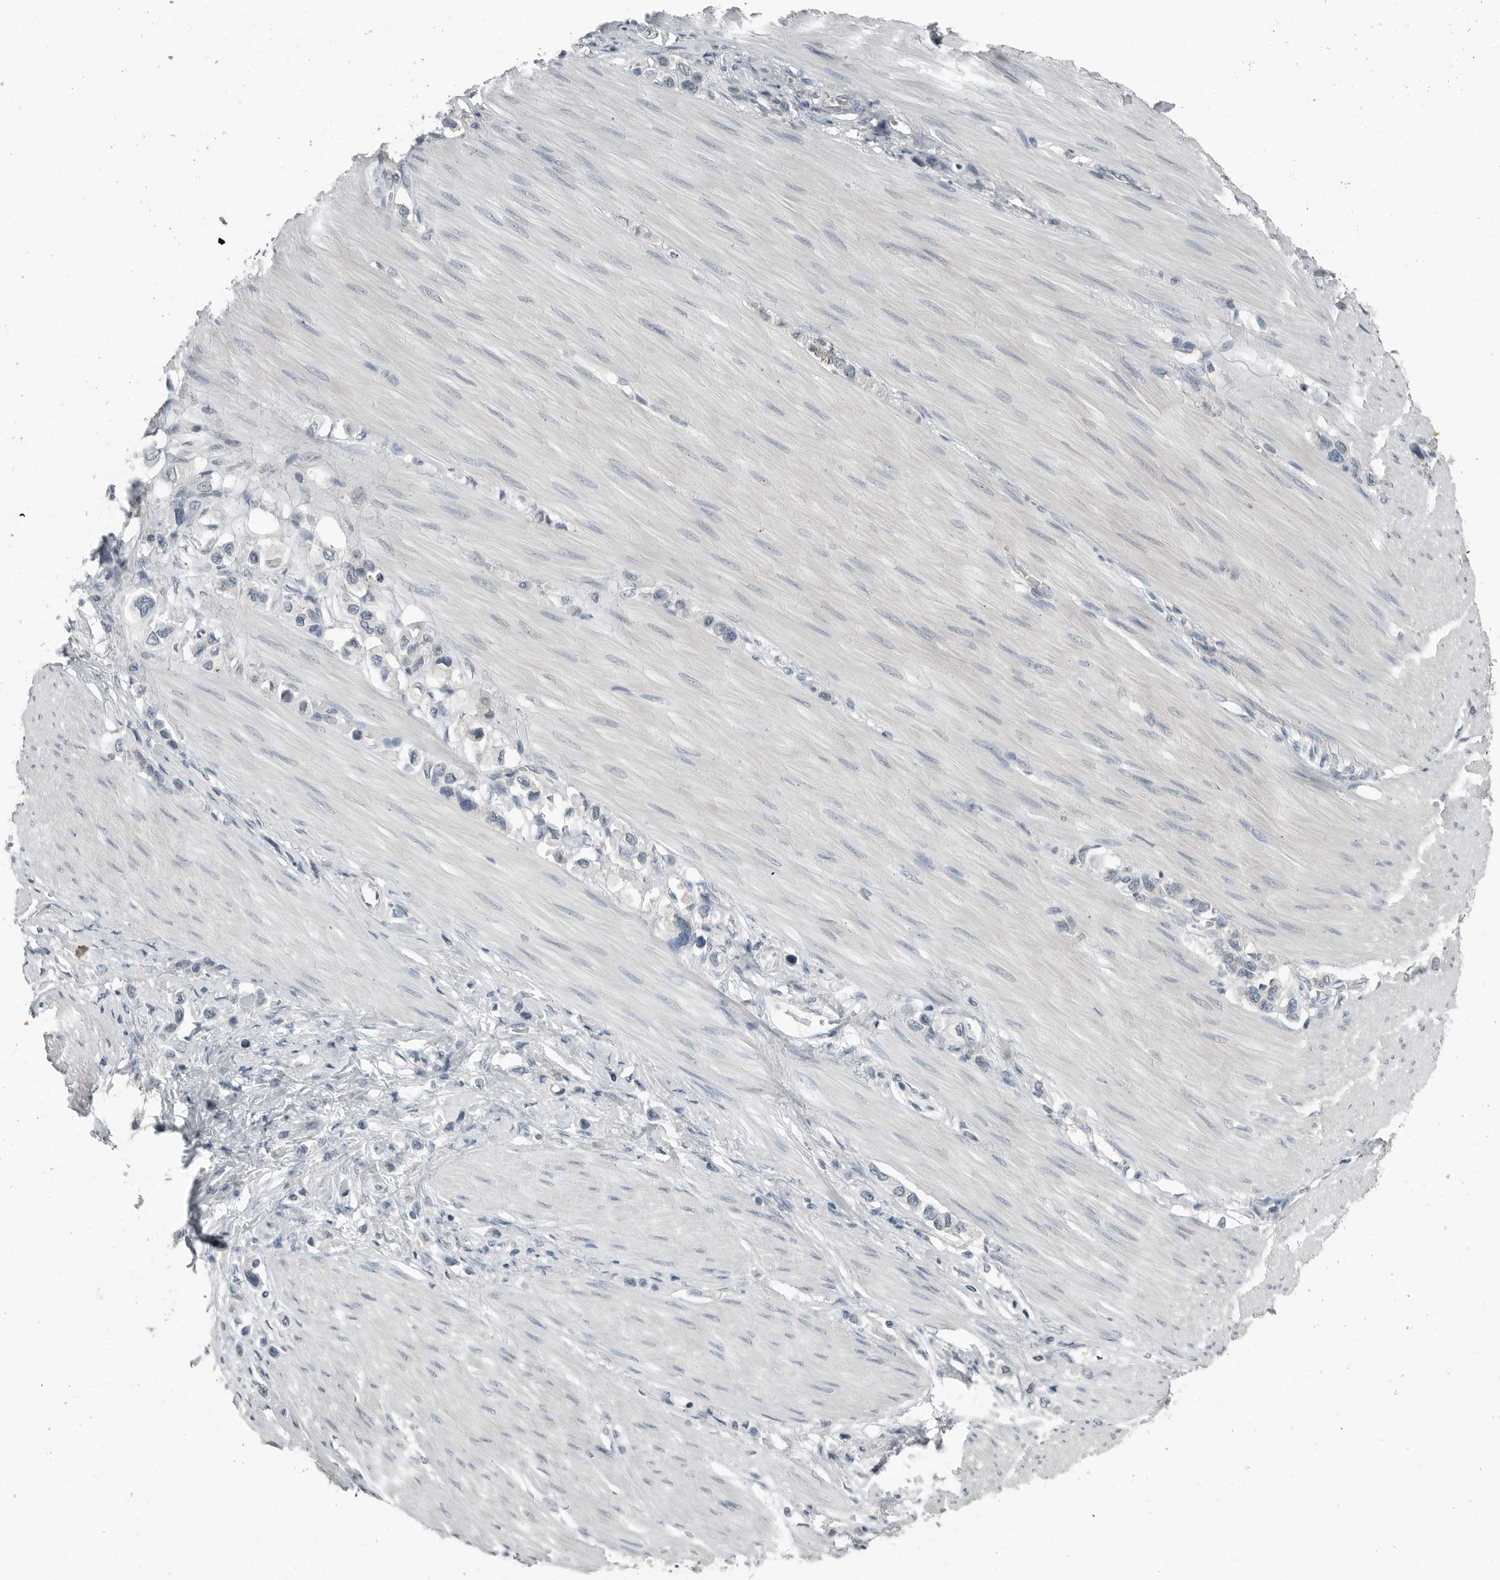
{"staining": {"intensity": "negative", "quantity": "none", "location": "none"}, "tissue": "stomach cancer", "cell_type": "Tumor cells", "image_type": "cancer", "snomed": [{"axis": "morphology", "description": "Adenocarcinoma, NOS"}, {"axis": "topography", "description": "Stomach"}], "caption": "A micrograph of stomach adenocarcinoma stained for a protein exhibits no brown staining in tumor cells.", "gene": "KYAT1", "patient": {"sex": "female", "age": 65}}